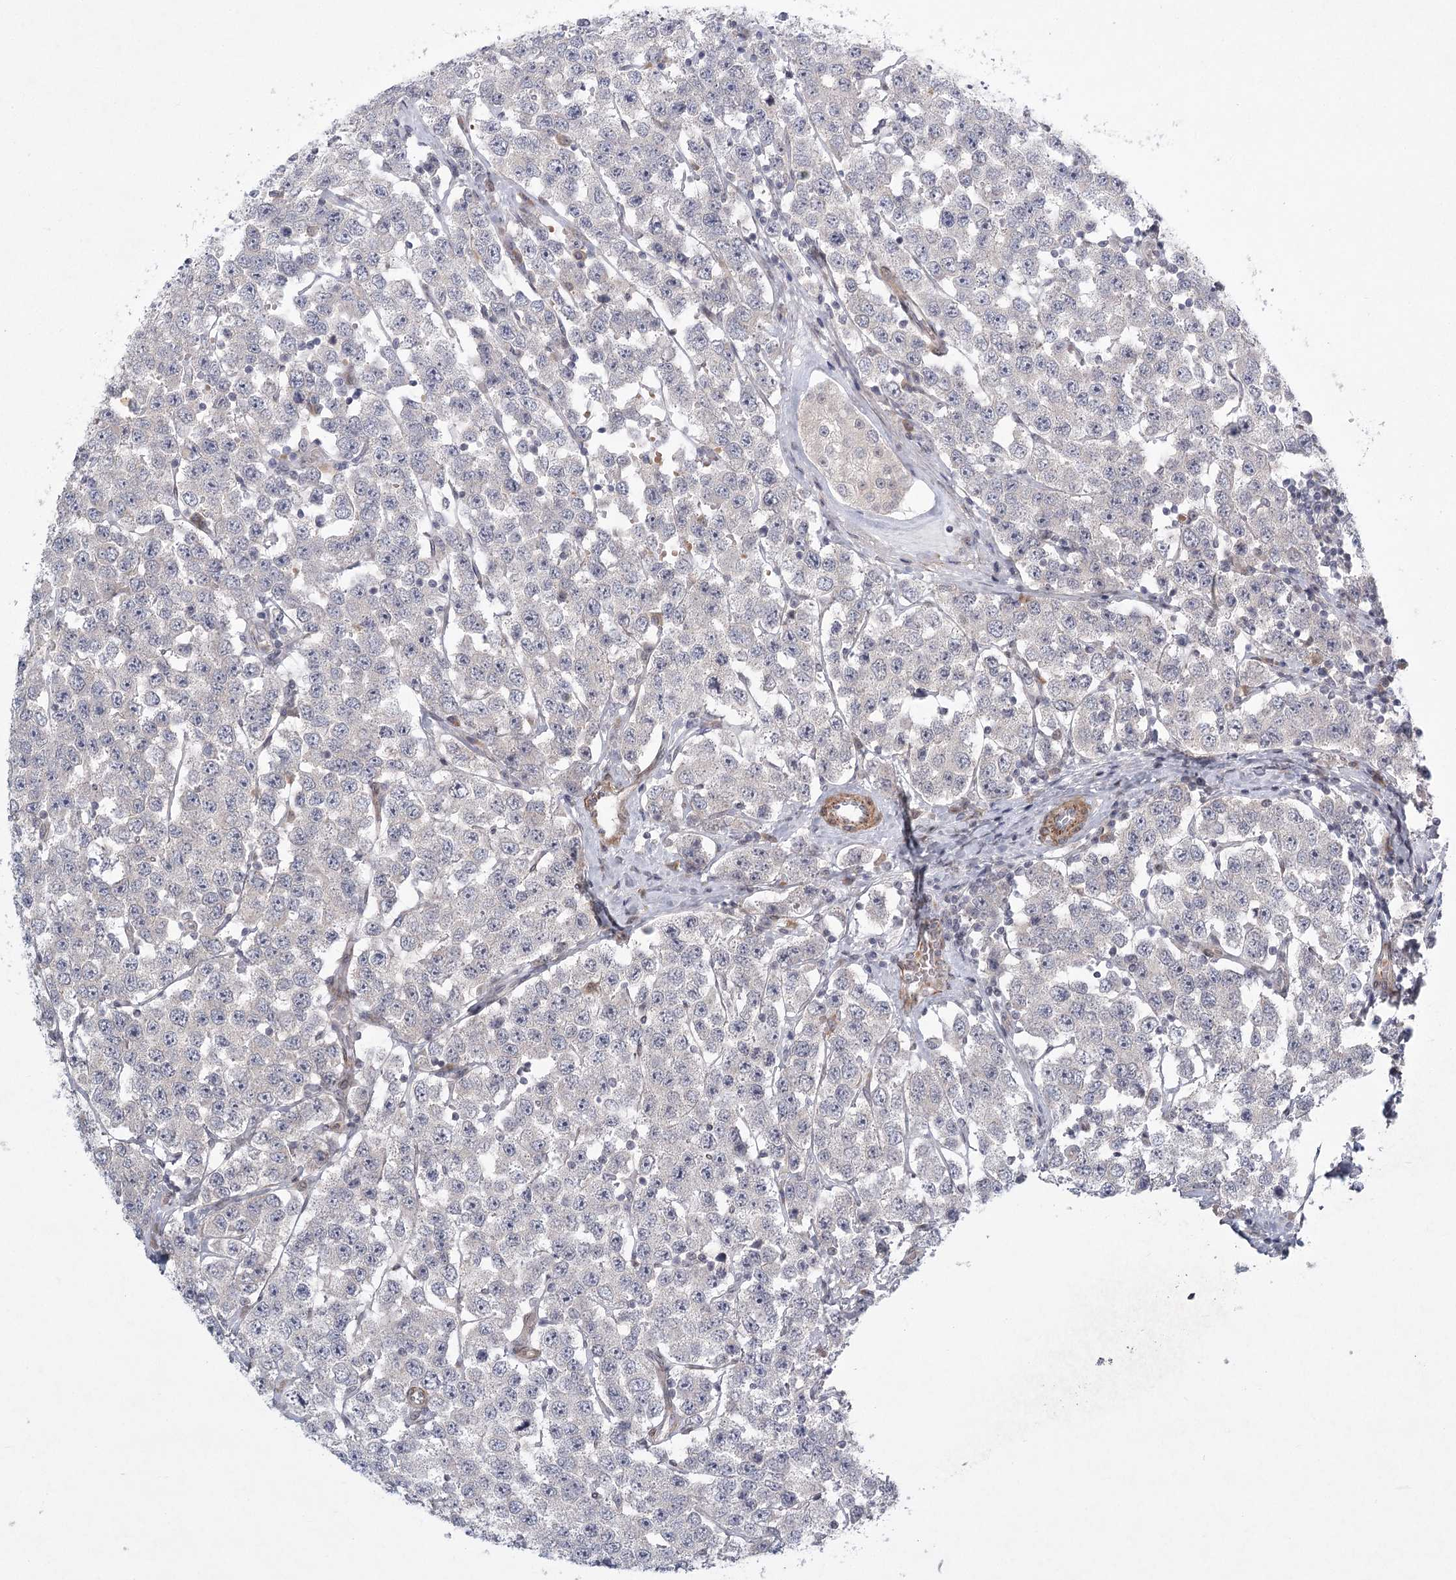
{"staining": {"intensity": "negative", "quantity": "none", "location": "none"}, "tissue": "testis cancer", "cell_type": "Tumor cells", "image_type": "cancer", "snomed": [{"axis": "morphology", "description": "Seminoma, NOS"}, {"axis": "topography", "description": "Testis"}], "caption": "Human testis cancer (seminoma) stained for a protein using IHC exhibits no staining in tumor cells.", "gene": "MEPE", "patient": {"sex": "male", "age": 28}}